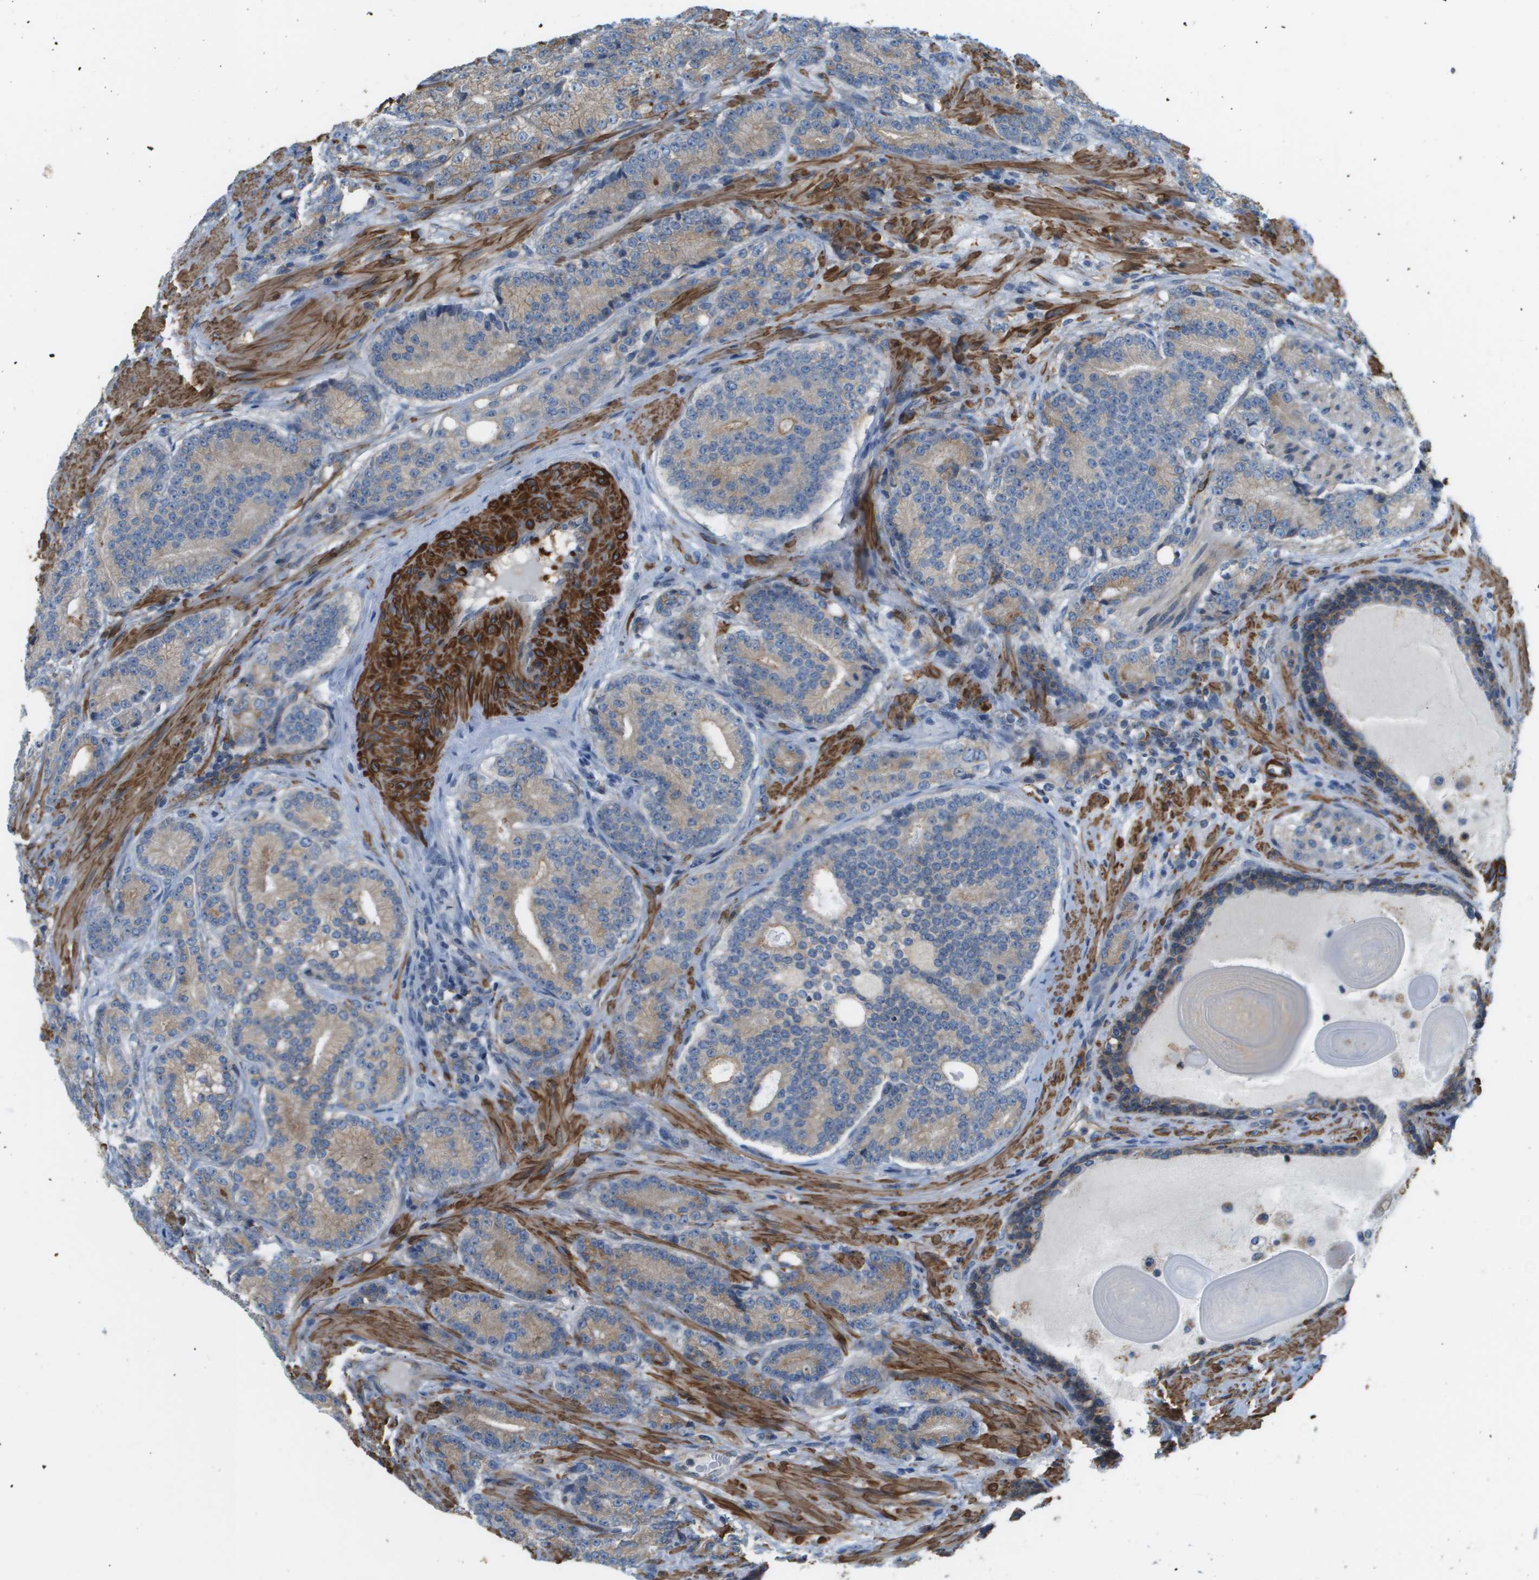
{"staining": {"intensity": "weak", "quantity": ">75%", "location": "cytoplasmic/membranous"}, "tissue": "prostate cancer", "cell_type": "Tumor cells", "image_type": "cancer", "snomed": [{"axis": "morphology", "description": "Adenocarcinoma, High grade"}, {"axis": "topography", "description": "Prostate"}], "caption": "Brown immunohistochemical staining in human prostate cancer (high-grade adenocarcinoma) shows weak cytoplasmic/membranous positivity in about >75% of tumor cells.", "gene": "MYH11", "patient": {"sex": "male", "age": 61}}